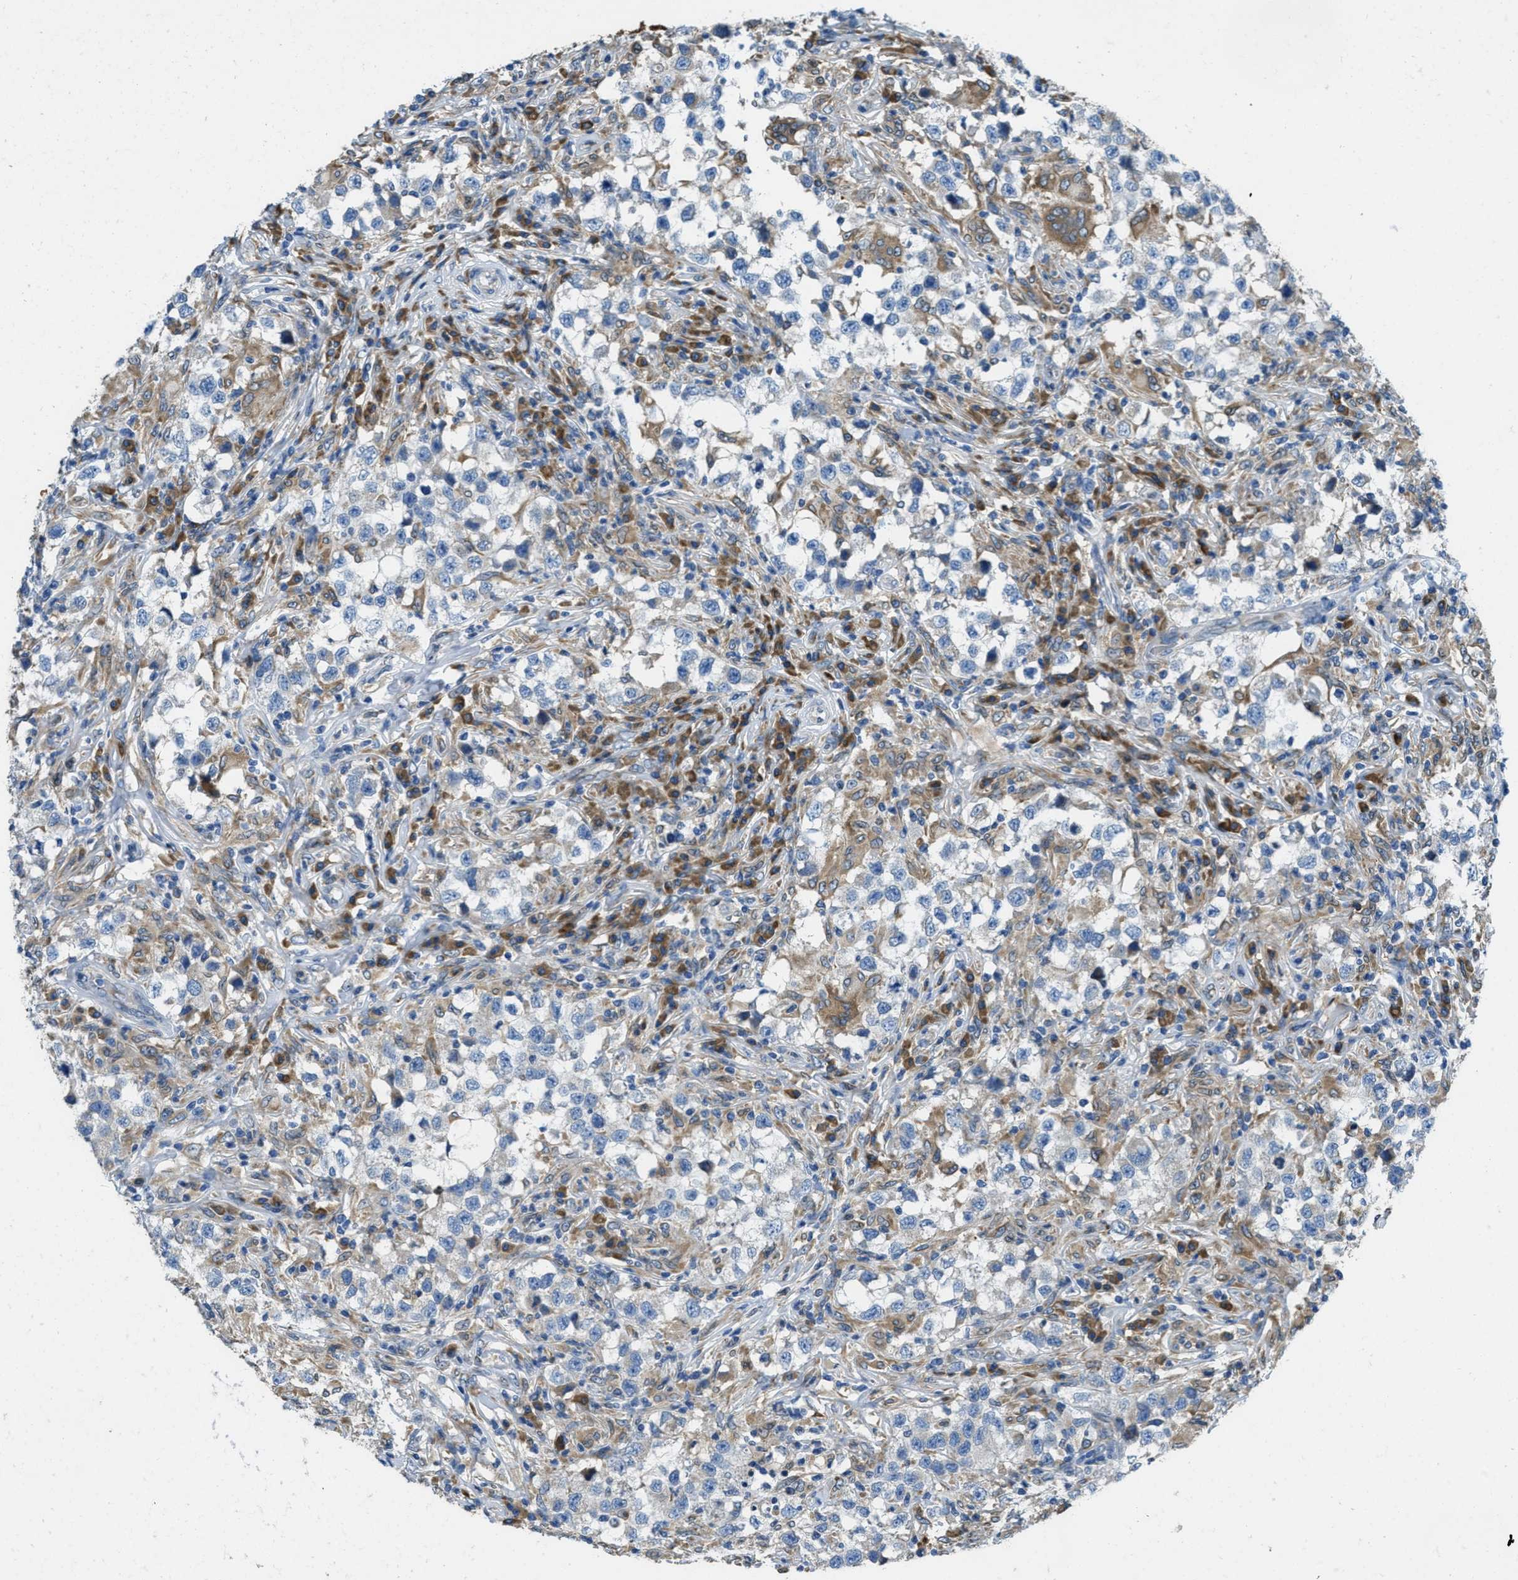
{"staining": {"intensity": "negative", "quantity": "none", "location": "none"}, "tissue": "testis cancer", "cell_type": "Tumor cells", "image_type": "cancer", "snomed": [{"axis": "morphology", "description": "Carcinoma, Embryonal, NOS"}, {"axis": "topography", "description": "Testis"}], "caption": "Human testis embryonal carcinoma stained for a protein using immunohistochemistry (IHC) exhibits no expression in tumor cells.", "gene": "MPDU1", "patient": {"sex": "male", "age": 21}}